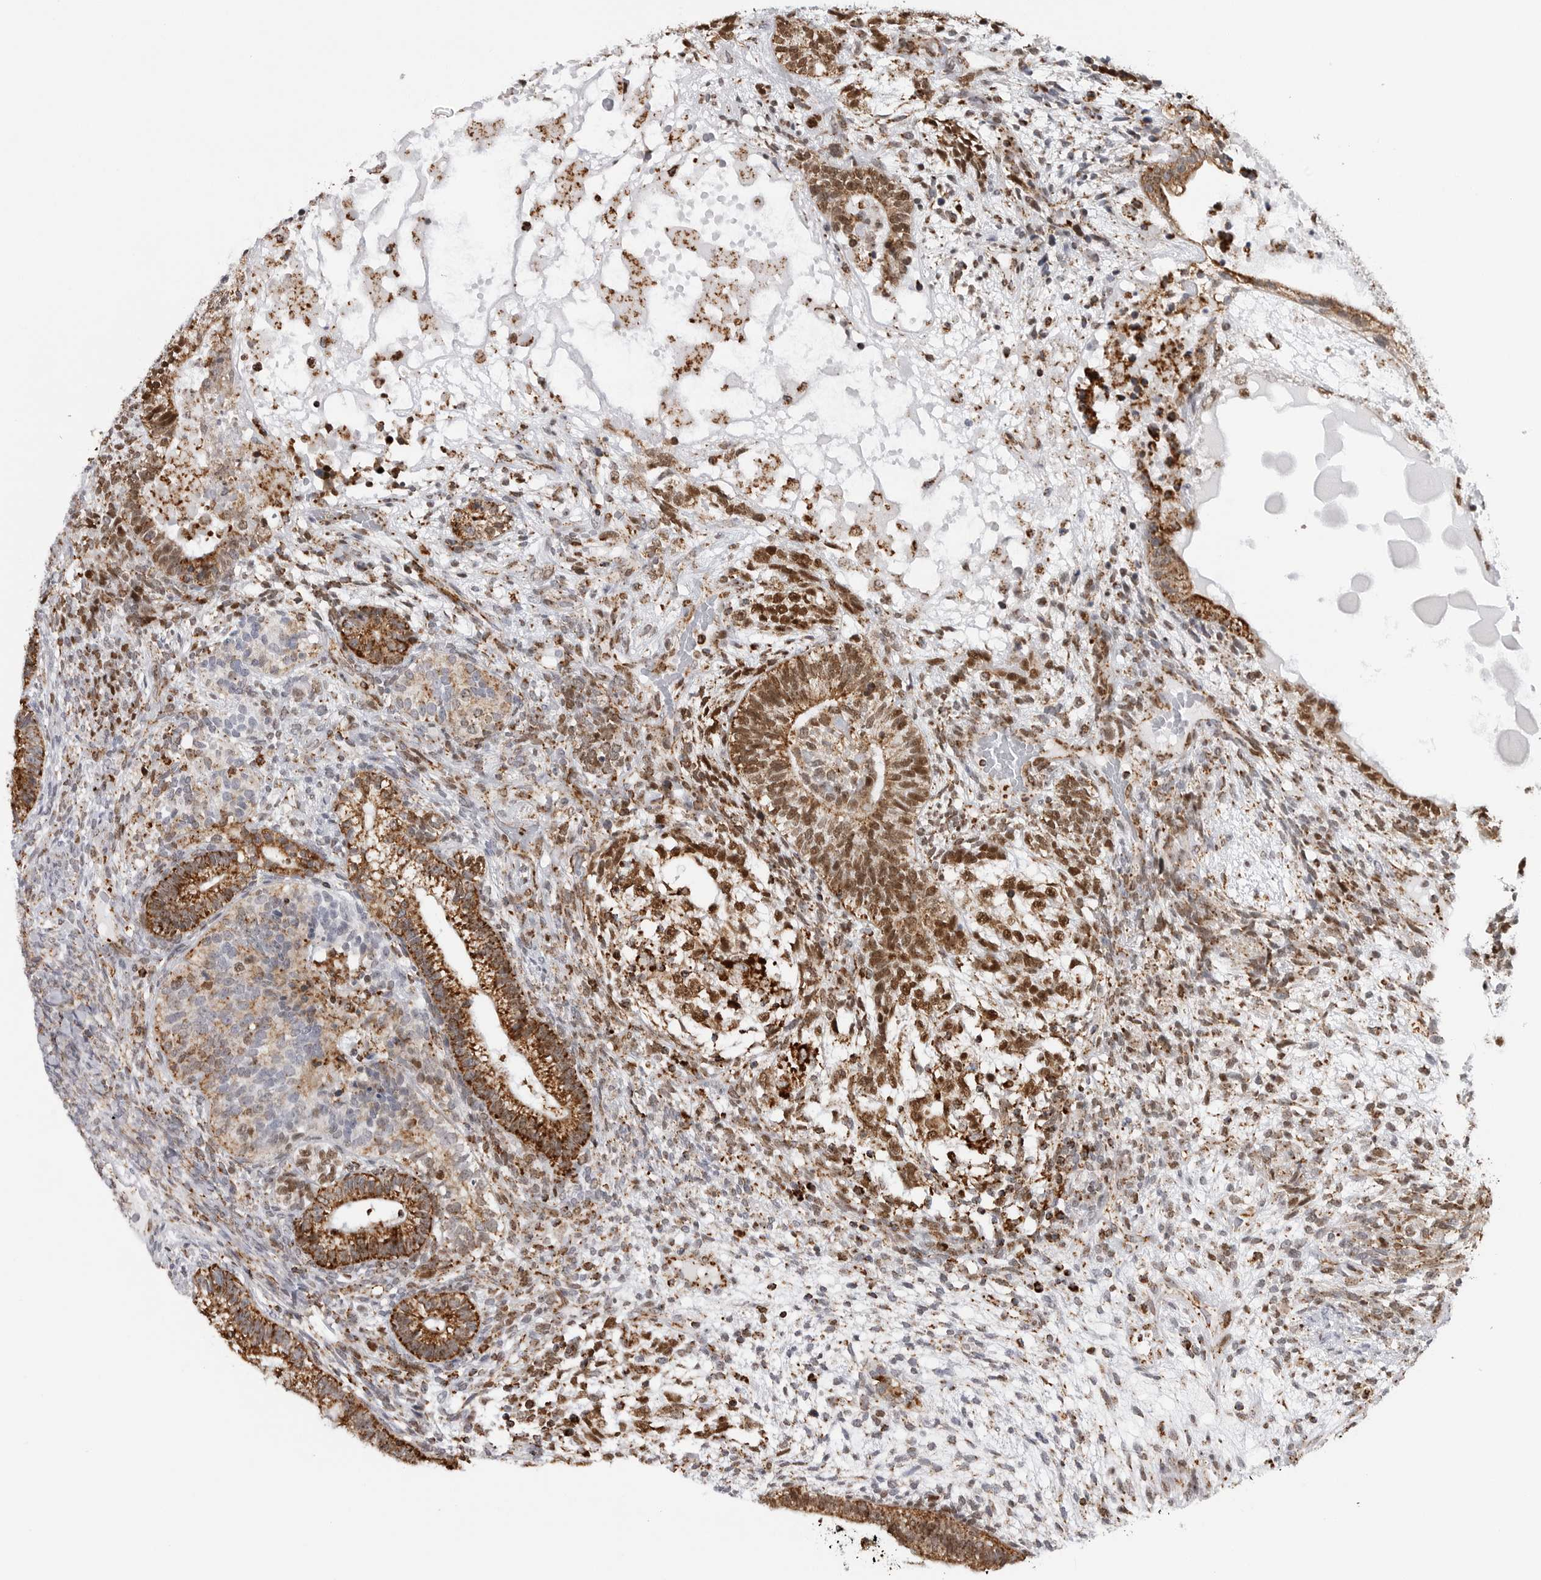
{"staining": {"intensity": "strong", "quantity": ">75%", "location": "cytoplasmic/membranous"}, "tissue": "testis cancer", "cell_type": "Tumor cells", "image_type": "cancer", "snomed": [{"axis": "morphology", "description": "Seminoma, NOS"}, {"axis": "morphology", "description": "Carcinoma, Embryonal, NOS"}, {"axis": "topography", "description": "Testis"}], "caption": "Testis seminoma stained with DAB (3,3'-diaminobenzidine) immunohistochemistry shows high levels of strong cytoplasmic/membranous staining in about >75% of tumor cells.", "gene": "COX5A", "patient": {"sex": "male", "age": 28}}